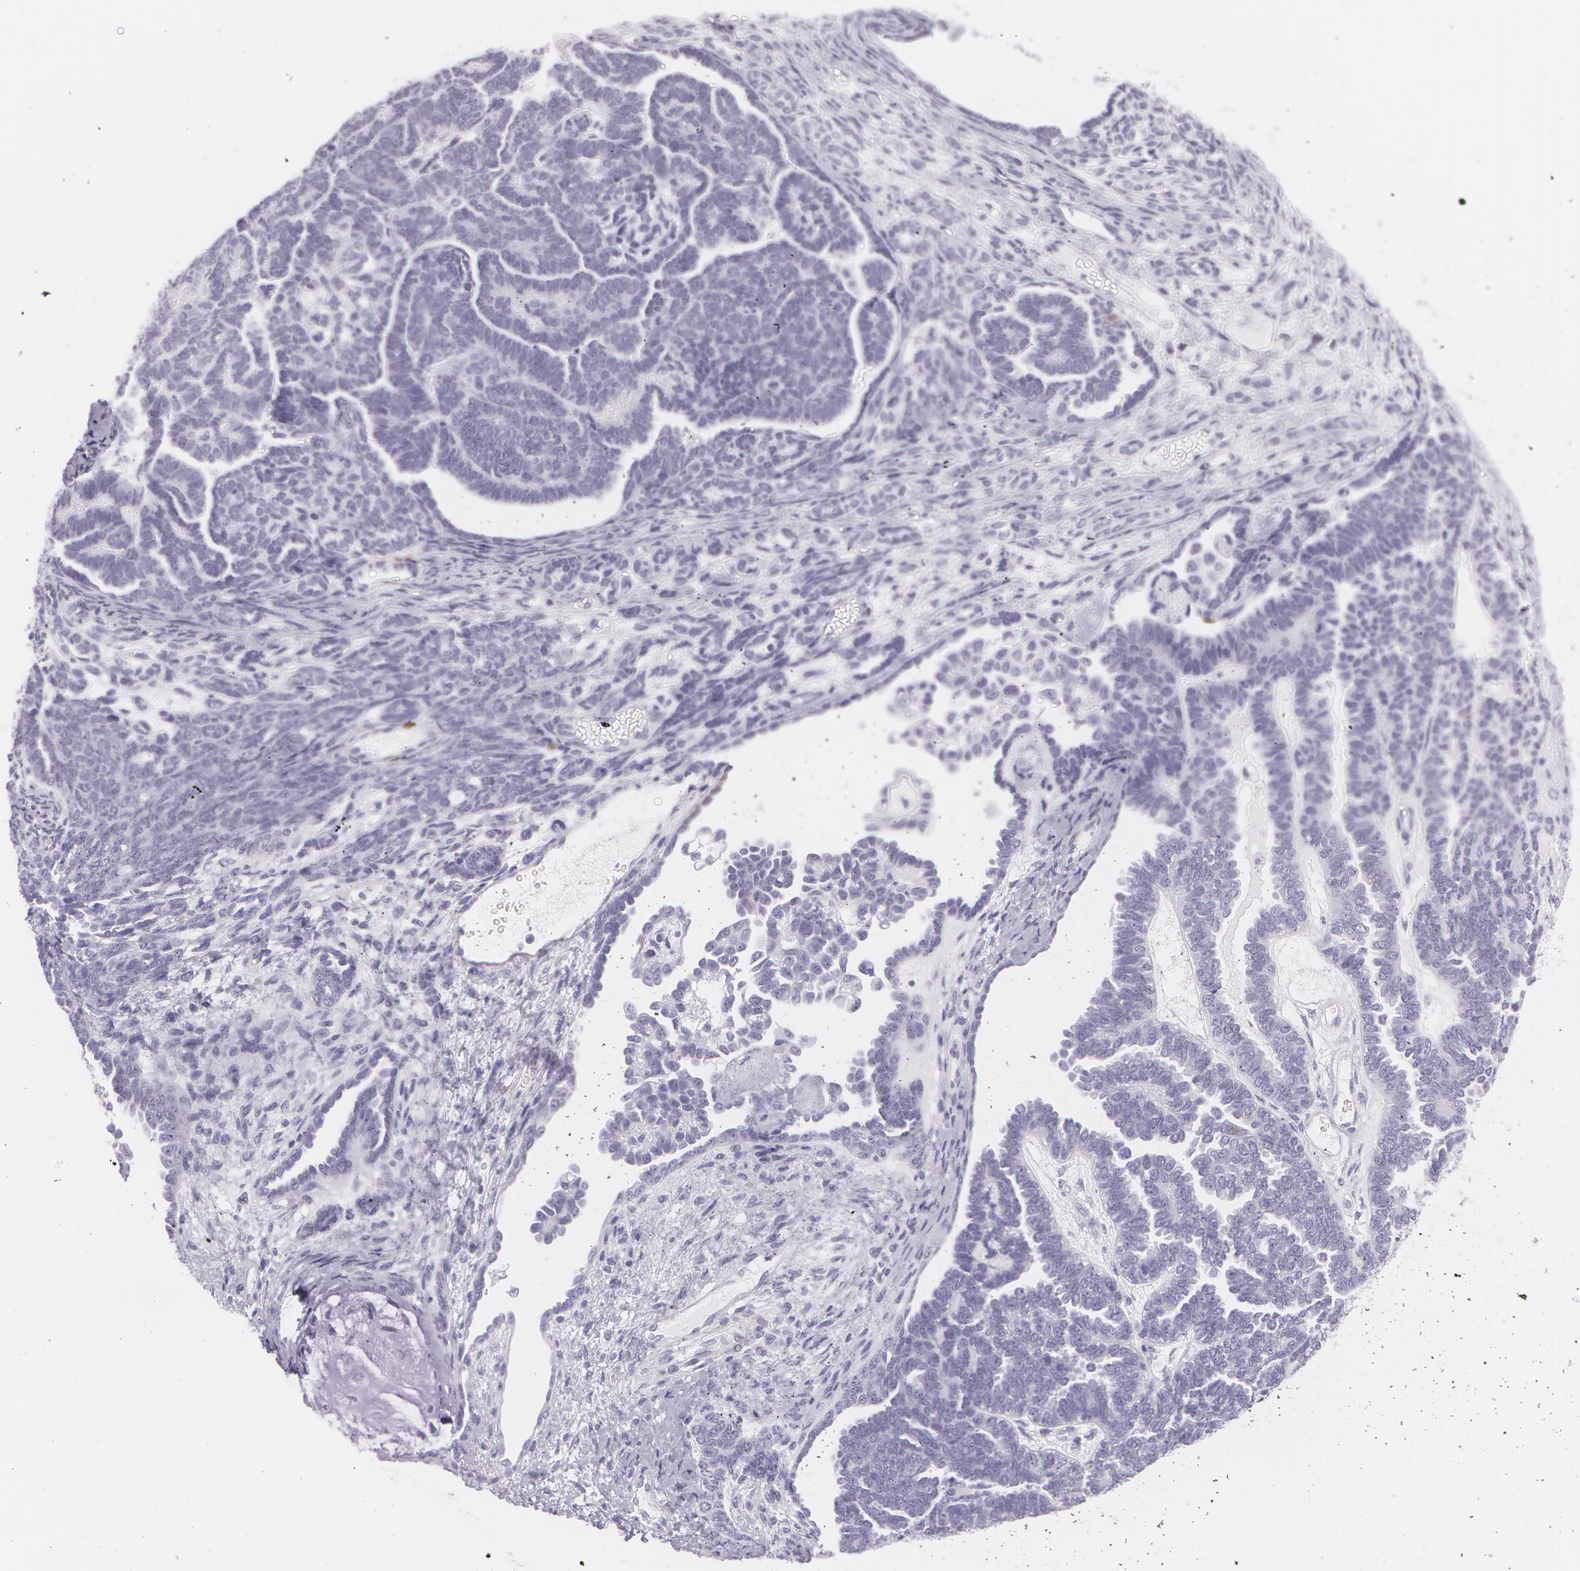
{"staining": {"intensity": "moderate", "quantity": "<25%", "location": "cytoplasmic/membranous,nuclear"}, "tissue": "endometrial cancer", "cell_type": "Tumor cells", "image_type": "cancer", "snomed": [{"axis": "morphology", "description": "Neoplasm, malignant, NOS"}, {"axis": "topography", "description": "Endometrium"}], "caption": "Immunohistochemistry photomicrograph of neoplastic tissue: human neoplasm (malignant) (endometrial) stained using immunohistochemistry demonstrates low levels of moderate protein expression localized specifically in the cytoplasmic/membranous and nuclear of tumor cells, appearing as a cytoplasmic/membranous and nuclear brown color.", "gene": "SNCG", "patient": {"sex": "female", "age": 74}}